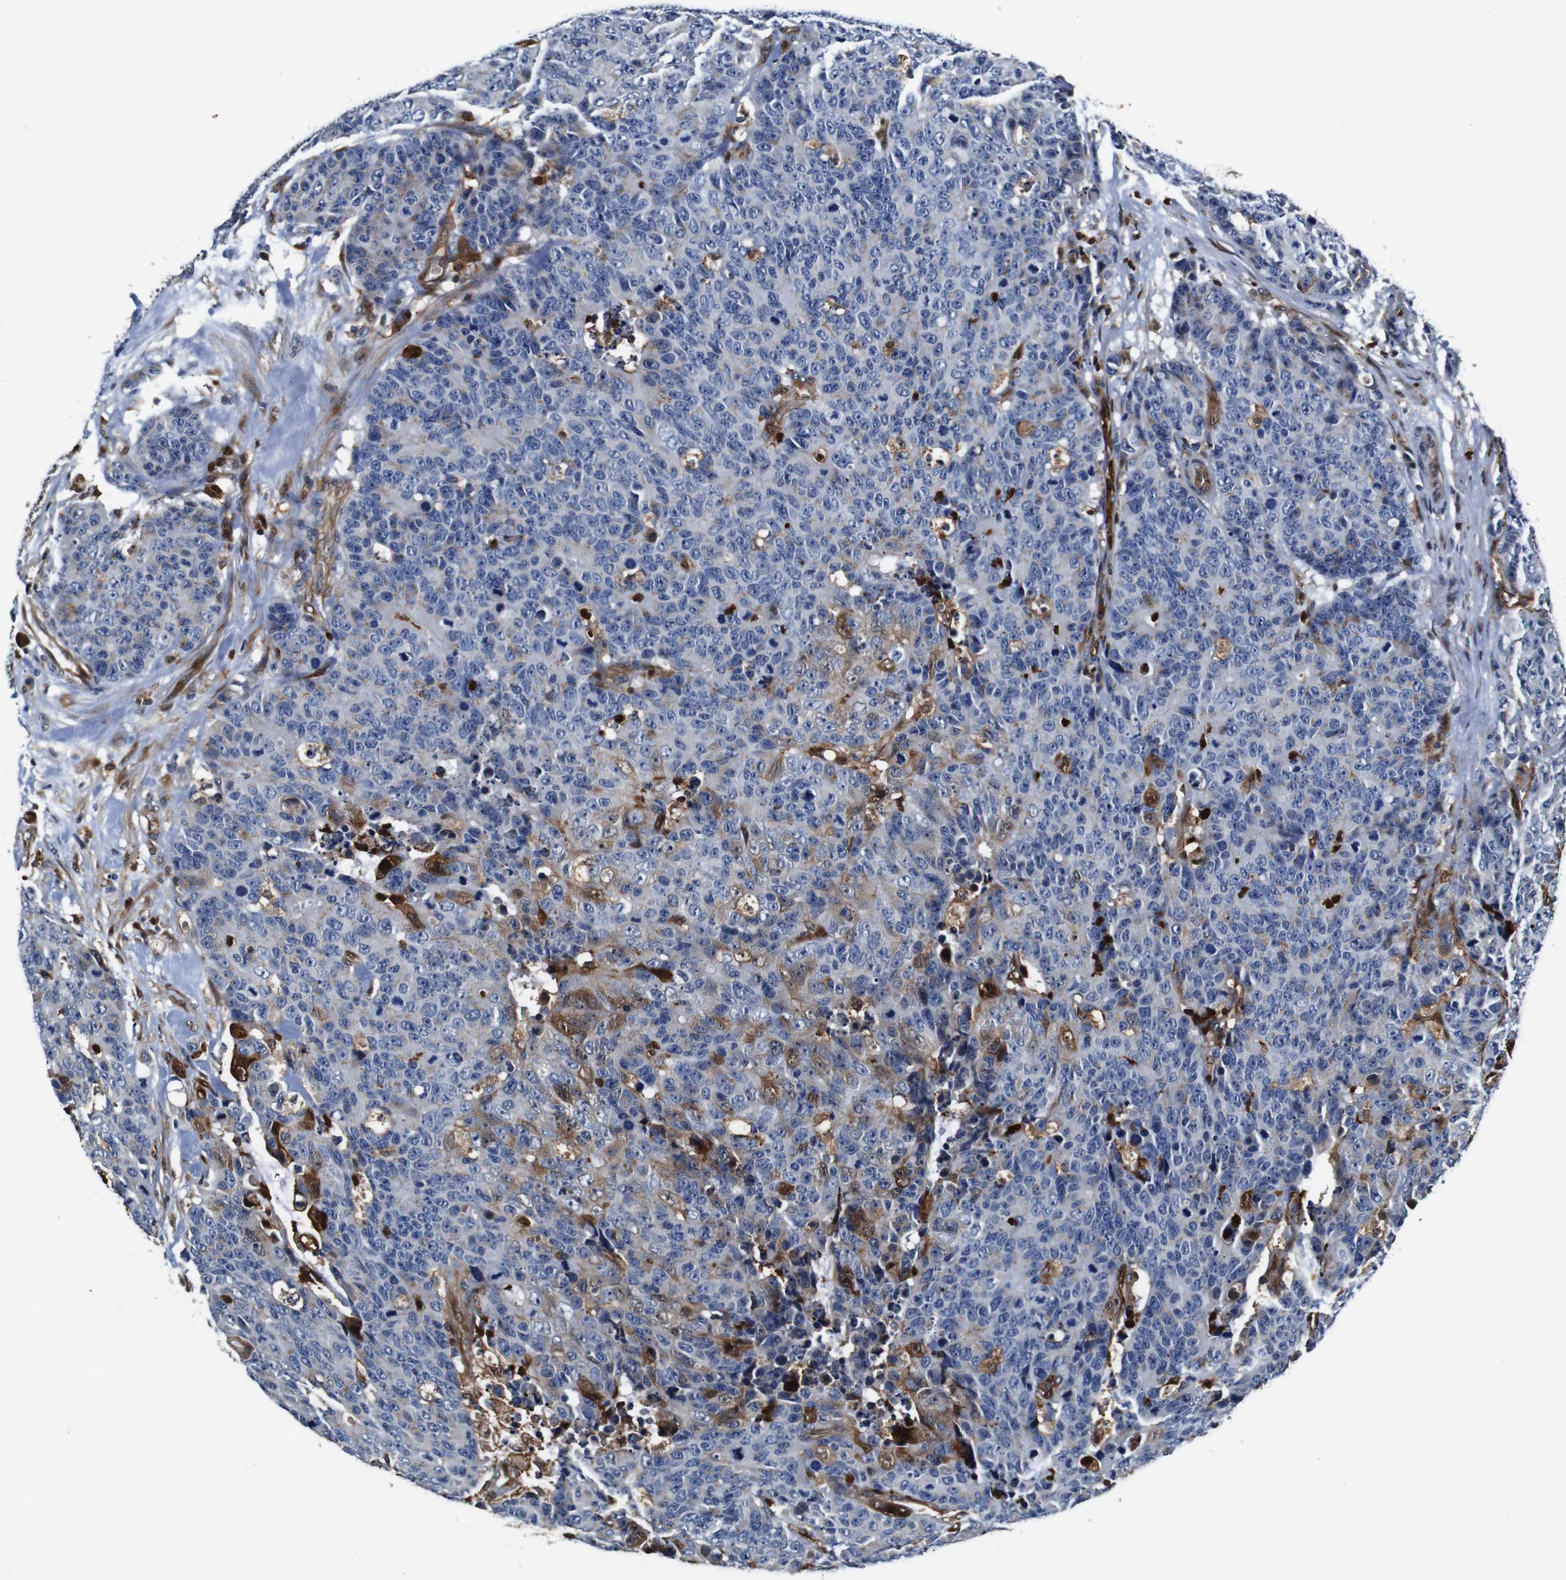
{"staining": {"intensity": "moderate", "quantity": "<25%", "location": "cytoplasmic/membranous"}, "tissue": "colorectal cancer", "cell_type": "Tumor cells", "image_type": "cancer", "snomed": [{"axis": "morphology", "description": "Adenocarcinoma, NOS"}, {"axis": "topography", "description": "Colon"}], "caption": "High-power microscopy captured an IHC image of colorectal cancer, revealing moderate cytoplasmic/membranous expression in approximately <25% of tumor cells. (DAB (3,3'-diaminobenzidine) = brown stain, brightfield microscopy at high magnification).", "gene": "ANXA1", "patient": {"sex": "female", "age": 86}}